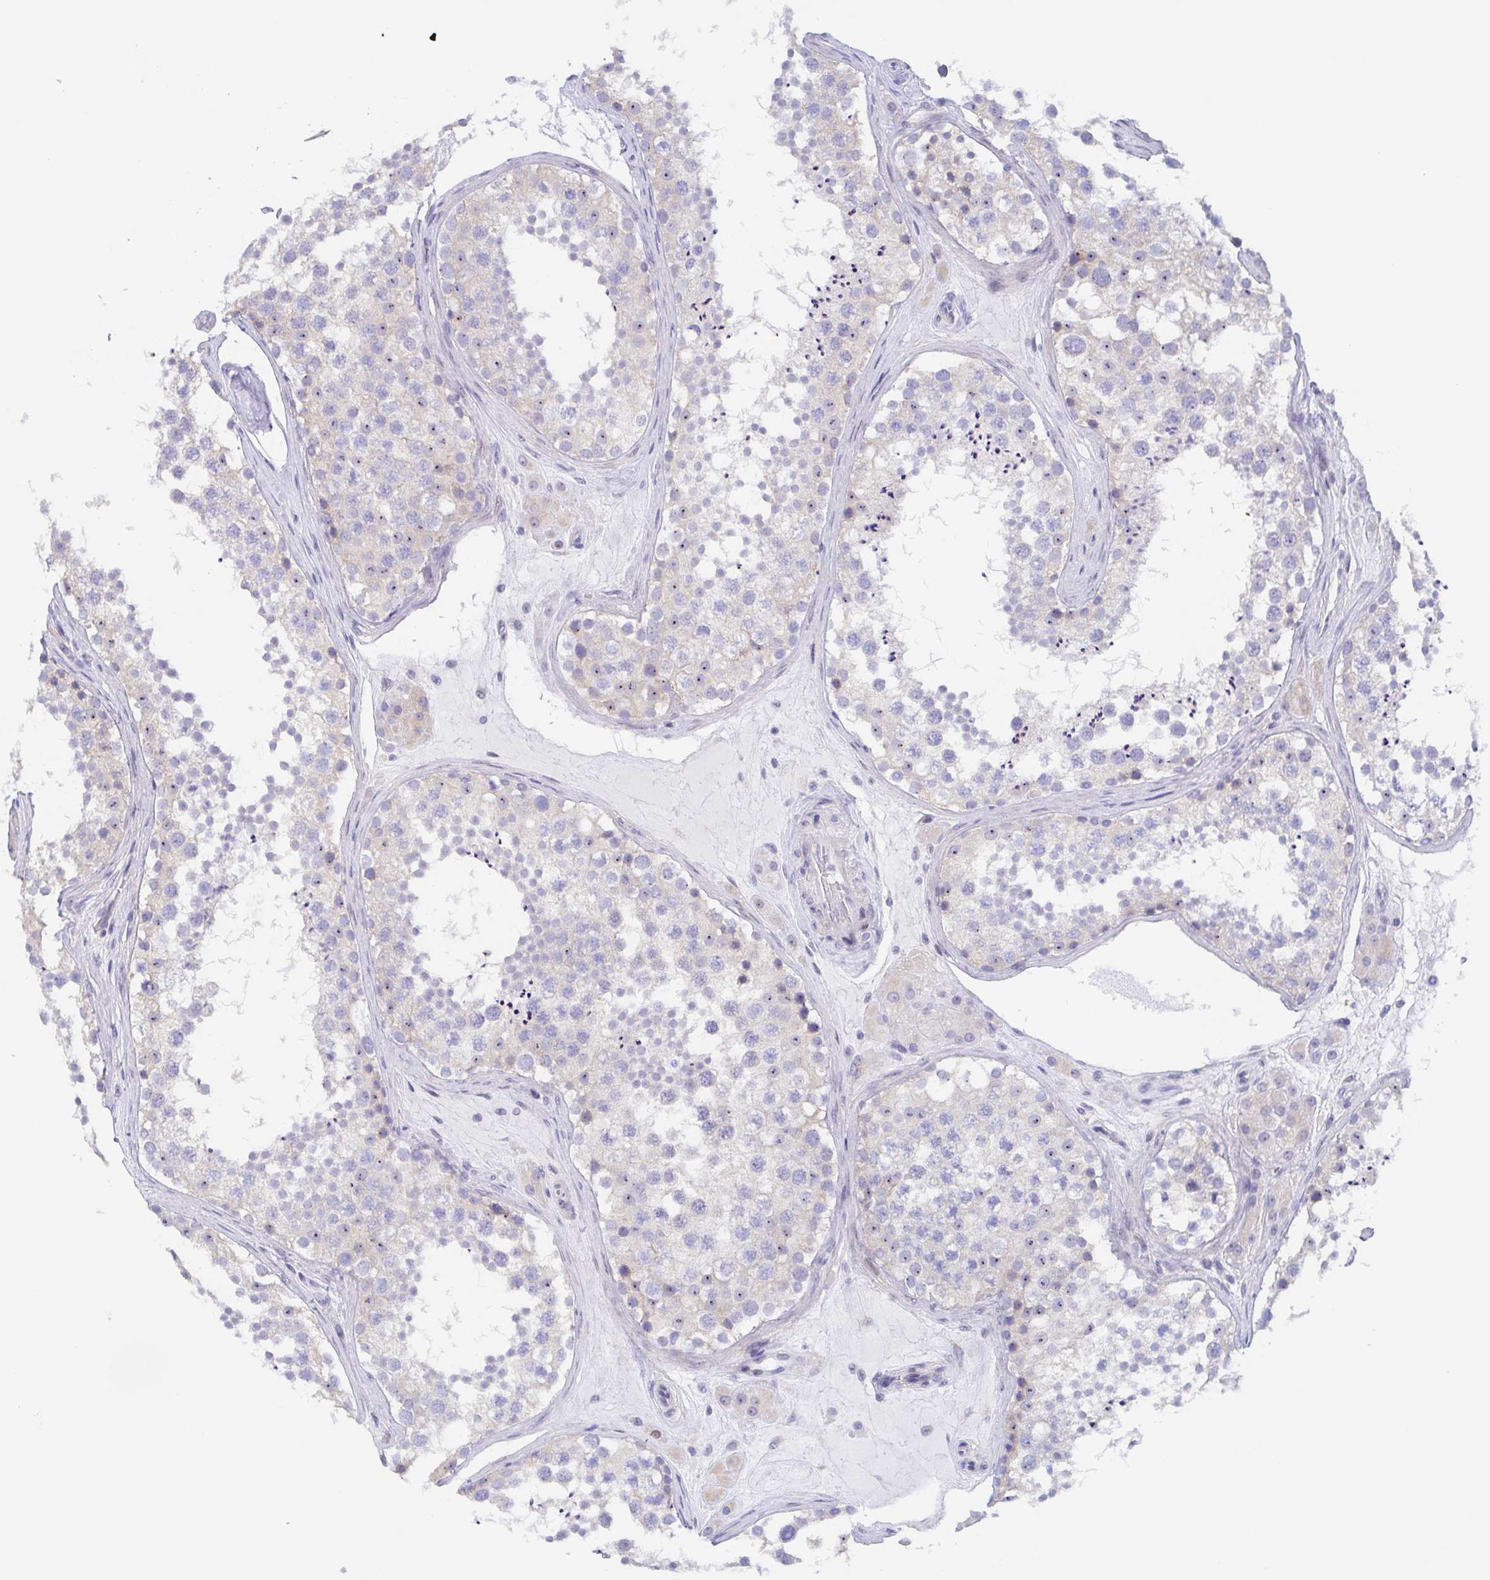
{"staining": {"intensity": "negative", "quantity": "none", "location": "none"}, "tissue": "testis", "cell_type": "Cells in seminiferous ducts", "image_type": "normal", "snomed": [{"axis": "morphology", "description": "Normal tissue, NOS"}, {"axis": "topography", "description": "Testis"}], "caption": "Cells in seminiferous ducts show no significant protein positivity in benign testis. (DAB (3,3'-diaminobenzidine) immunohistochemistry, high magnification).", "gene": "MUCL3", "patient": {"sex": "male", "age": 41}}